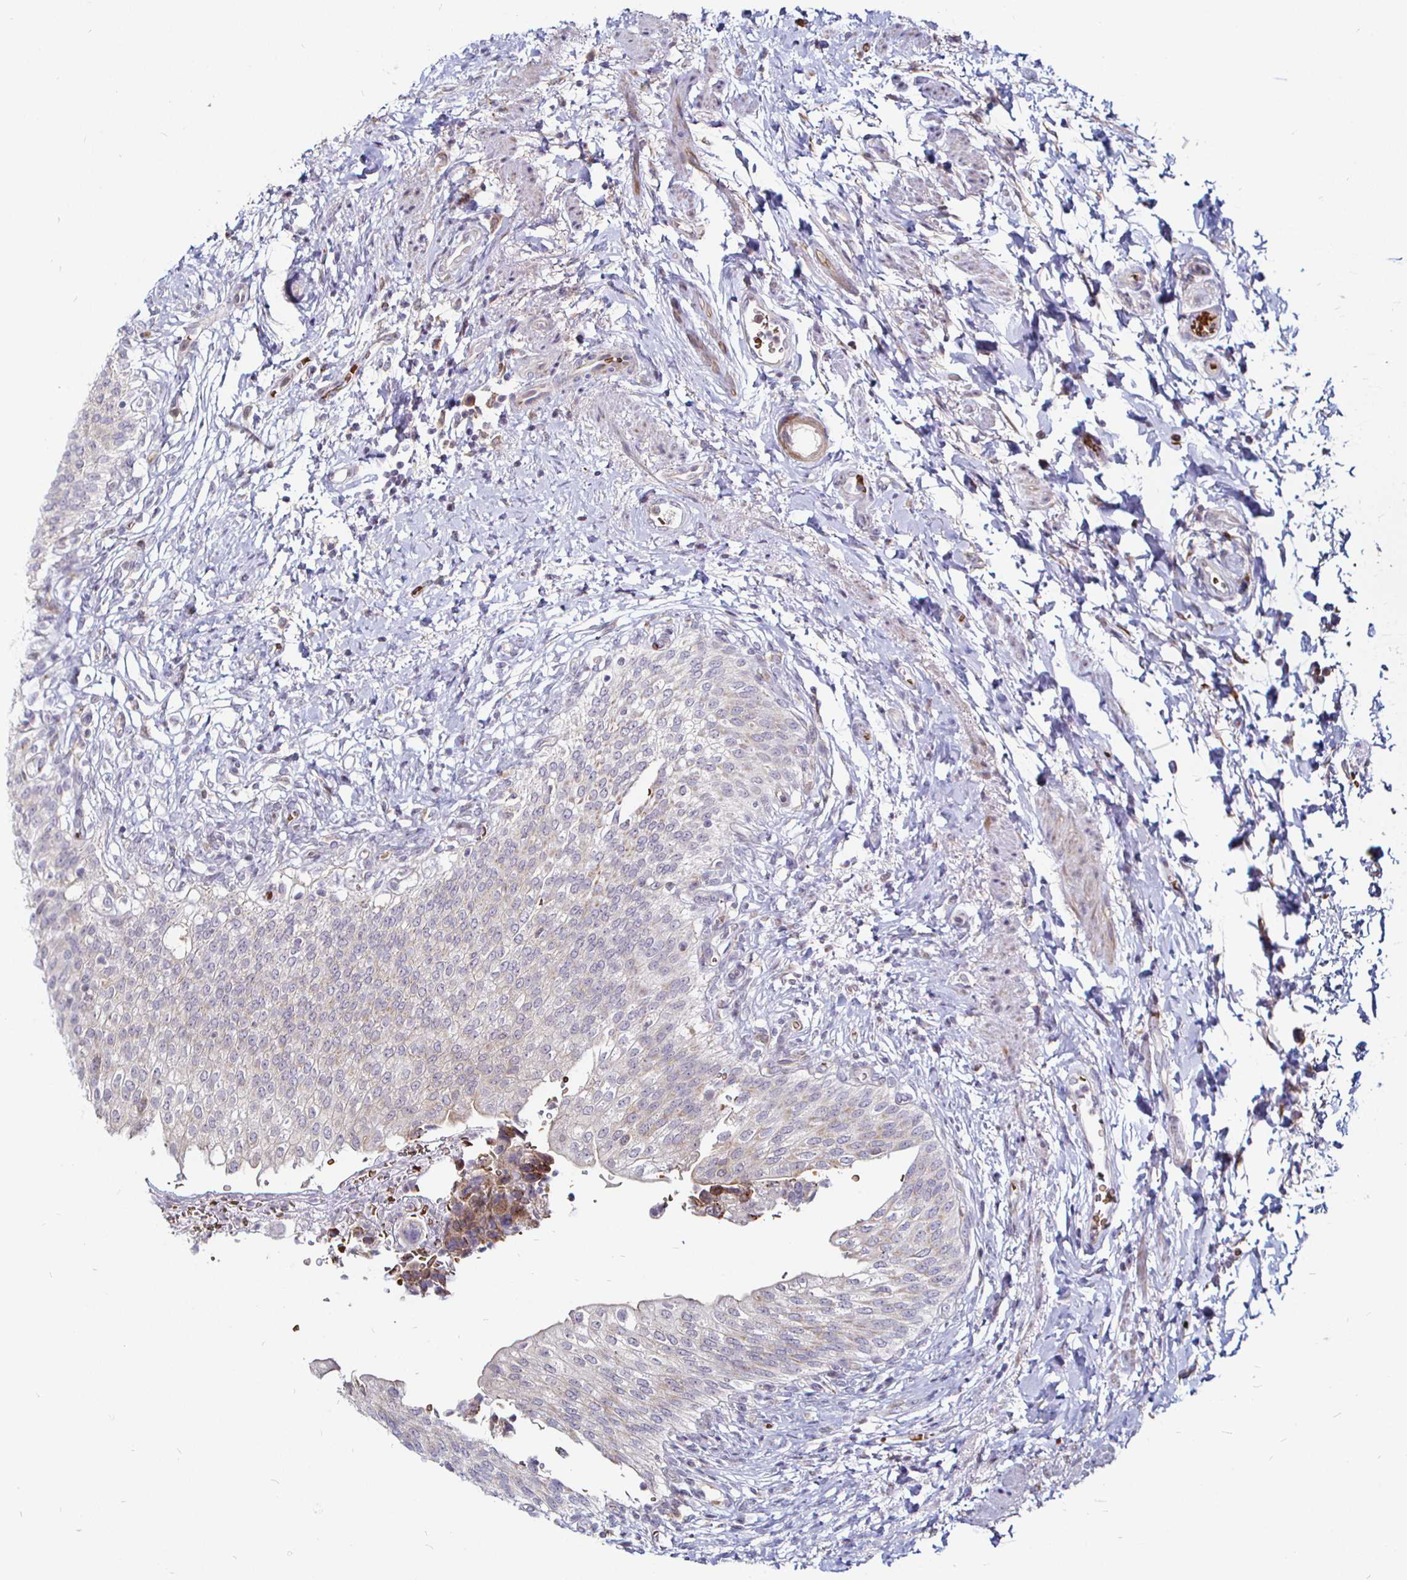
{"staining": {"intensity": "weak", "quantity": "25%-75%", "location": "cytoplasmic/membranous"}, "tissue": "urinary bladder", "cell_type": "Urothelial cells", "image_type": "normal", "snomed": [{"axis": "morphology", "description": "Normal tissue, NOS"}, {"axis": "topography", "description": "Urinary bladder"}, {"axis": "topography", "description": "Peripheral nerve tissue"}], "caption": "Human urinary bladder stained for a protein (brown) exhibits weak cytoplasmic/membranous positive expression in approximately 25%-75% of urothelial cells.", "gene": "ATG3", "patient": {"sex": "female", "age": 60}}